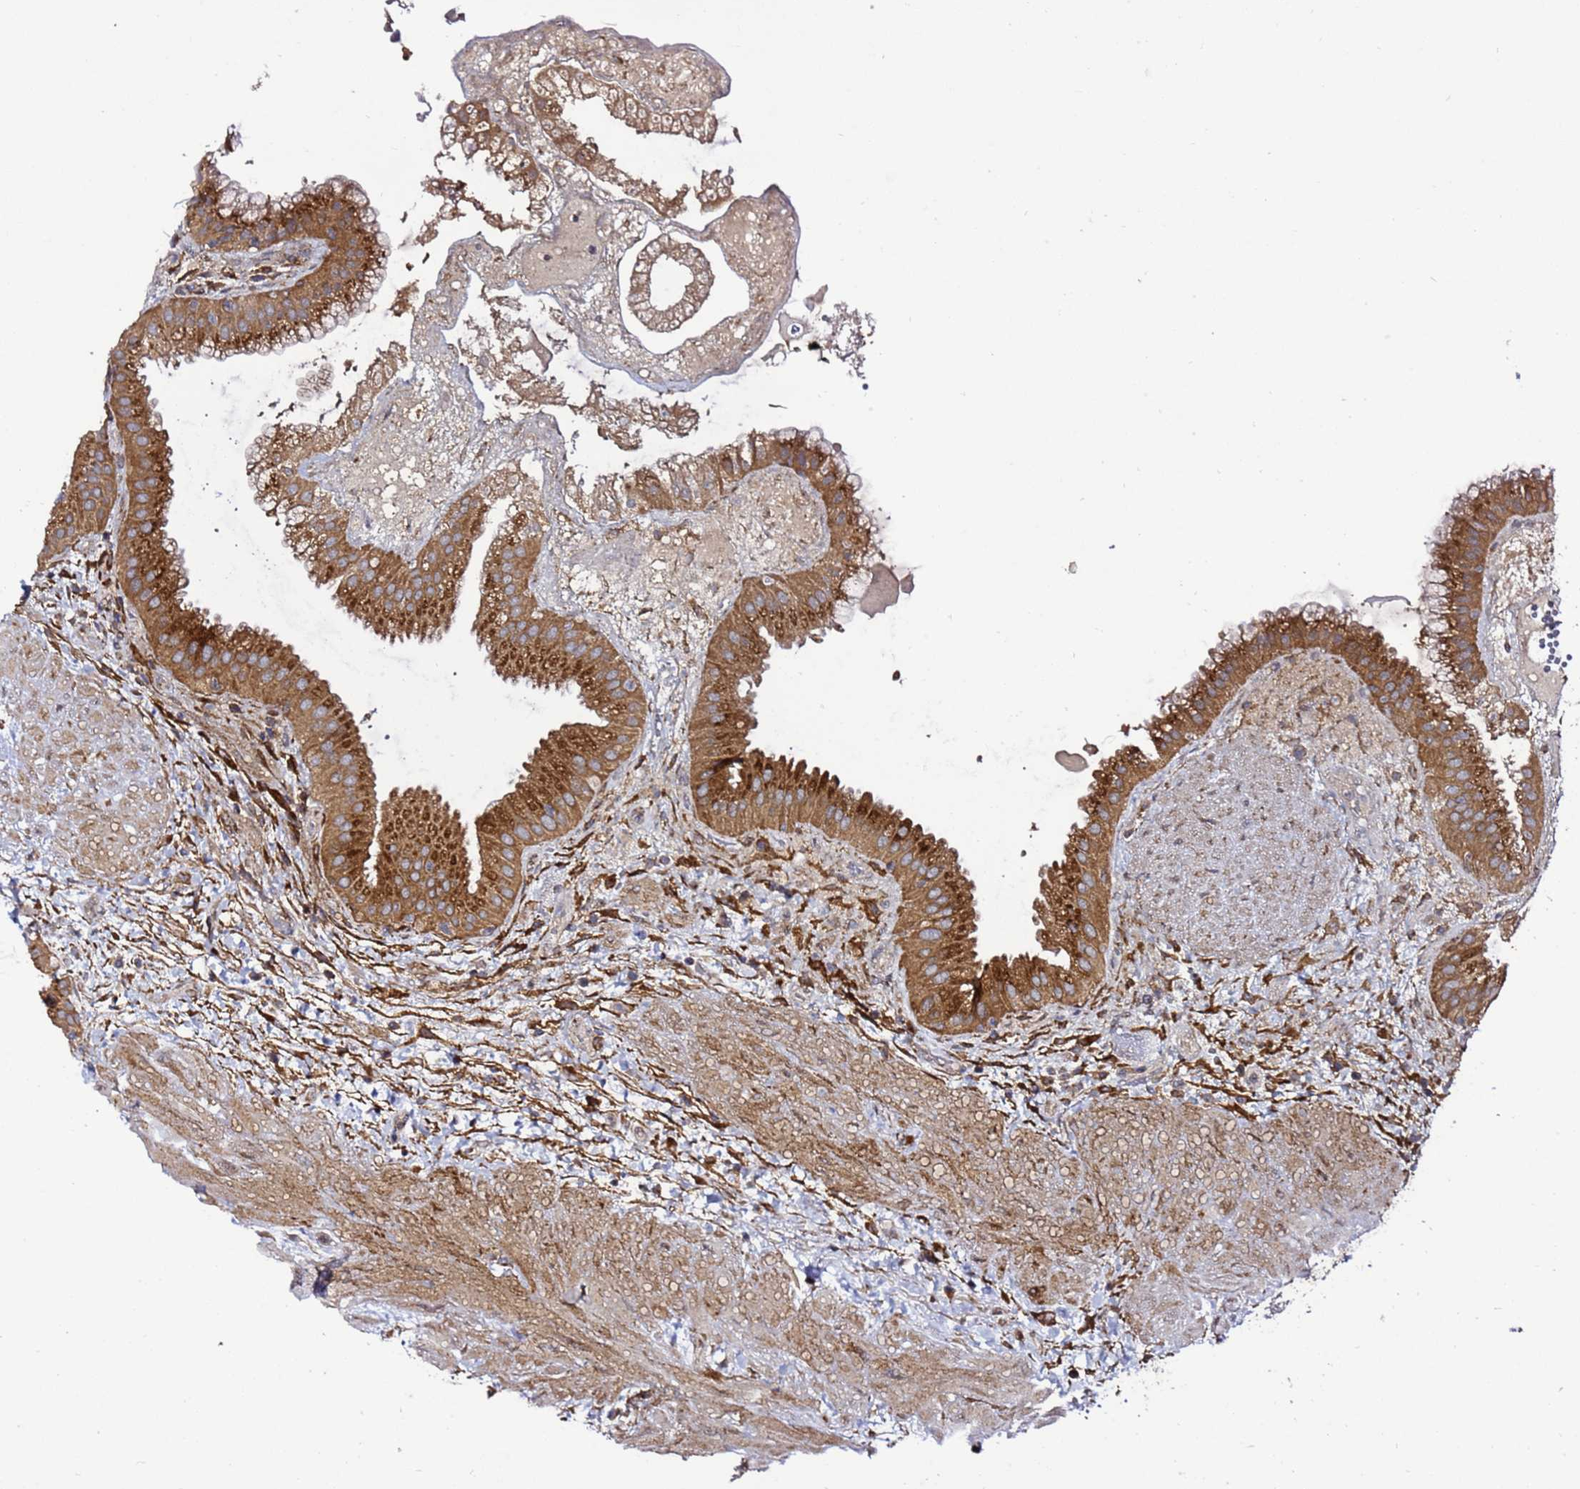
{"staining": {"intensity": "strong", "quantity": ">75%", "location": "cytoplasmic/membranous"}, "tissue": "gallbladder", "cell_type": "Glandular cells", "image_type": "normal", "snomed": [{"axis": "morphology", "description": "Normal tissue, NOS"}, {"axis": "topography", "description": "Gallbladder"}], "caption": "Immunohistochemistry (IHC) of normal gallbladder exhibits high levels of strong cytoplasmic/membranous positivity in approximately >75% of glandular cells.", "gene": "TMEM176B", "patient": {"sex": "female", "age": 64}}